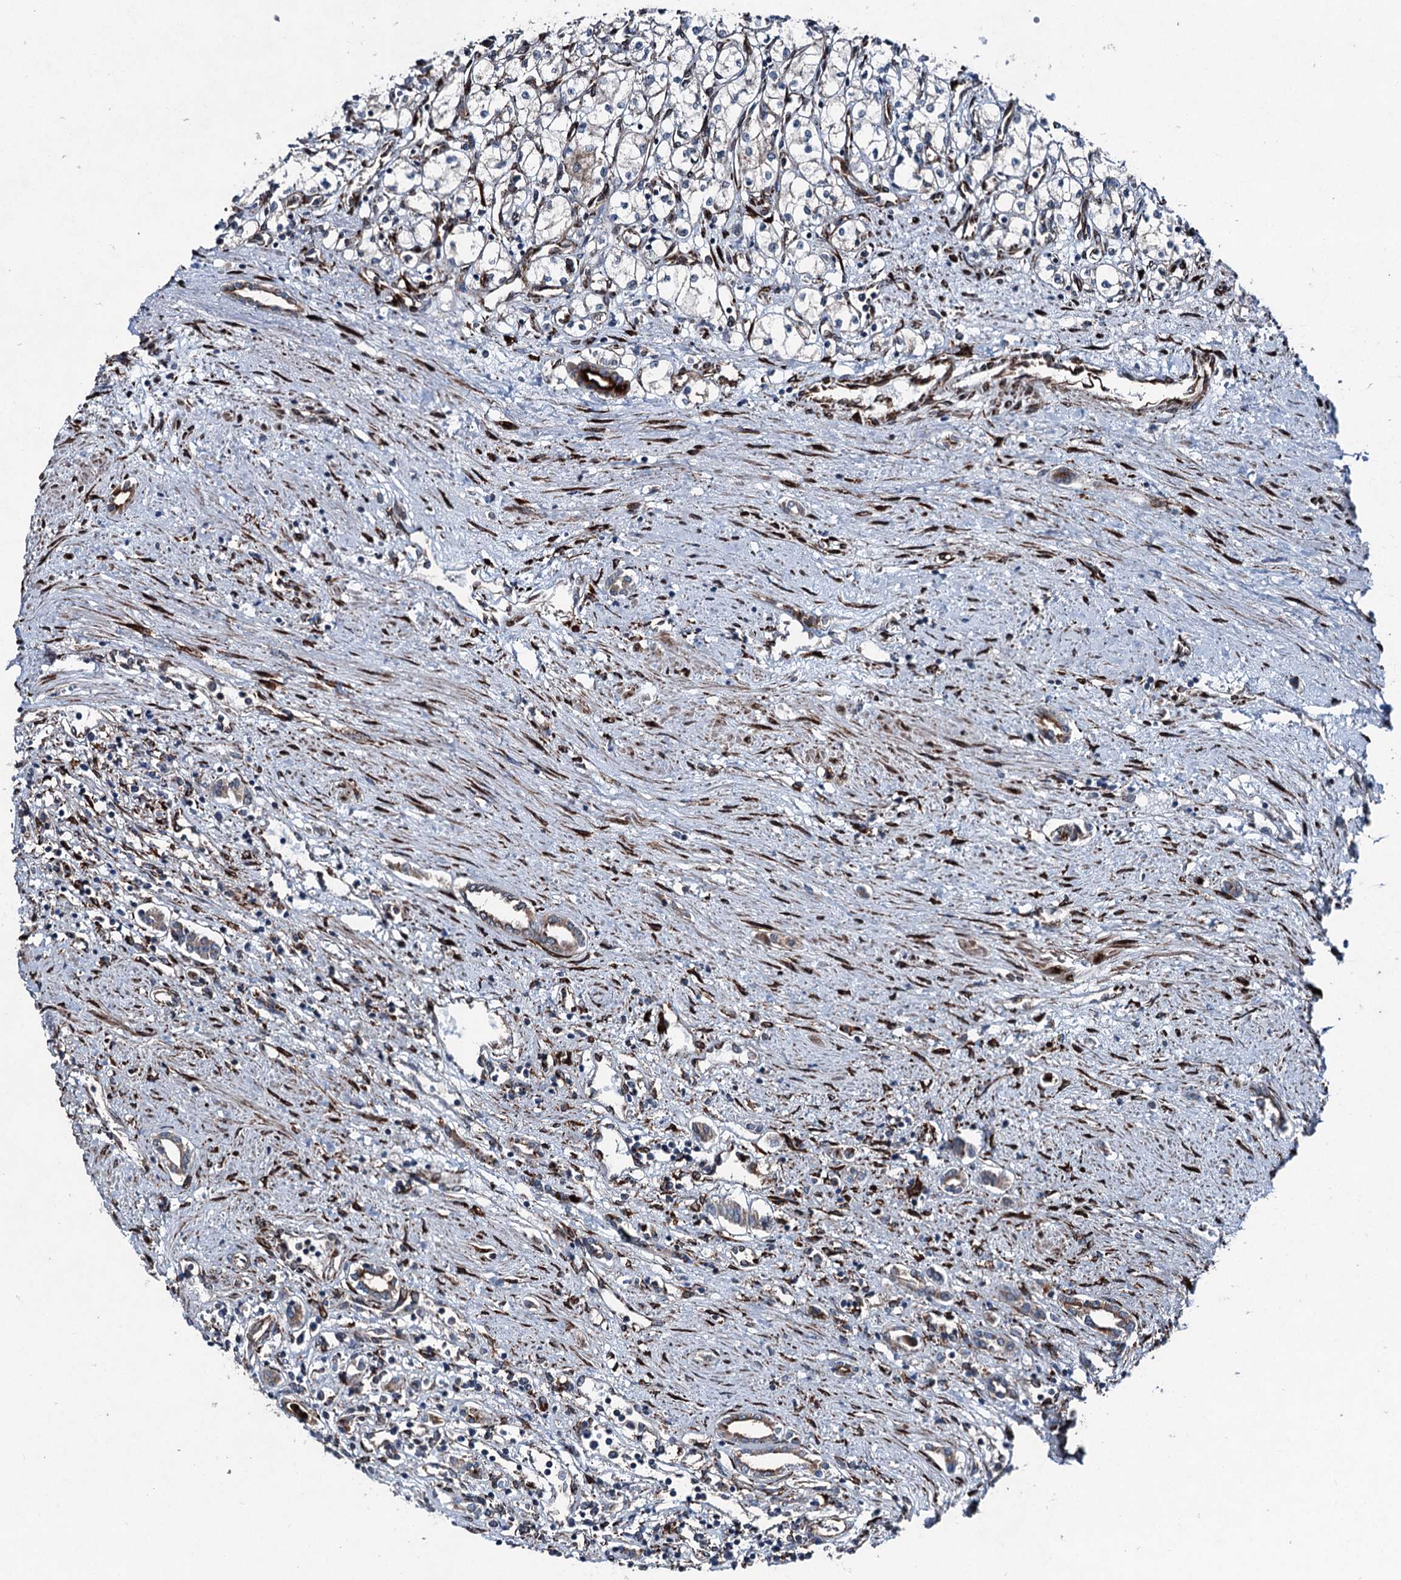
{"staining": {"intensity": "negative", "quantity": "none", "location": "none"}, "tissue": "renal cancer", "cell_type": "Tumor cells", "image_type": "cancer", "snomed": [{"axis": "morphology", "description": "Adenocarcinoma, NOS"}, {"axis": "topography", "description": "Kidney"}], "caption": "Immunohistochemistry of renal cancer (adenocarcinoma) reveals no positivity in tumor cells. The staining was performed using DAB (3,3'-diaminobenzidine) to visualize the protein expression in brown, while the nuclei were stained in blue with hematoxylin (Magnification: 20x).", "gene": "DDIAS", "patient": {"sex": "male", "age": 59}}